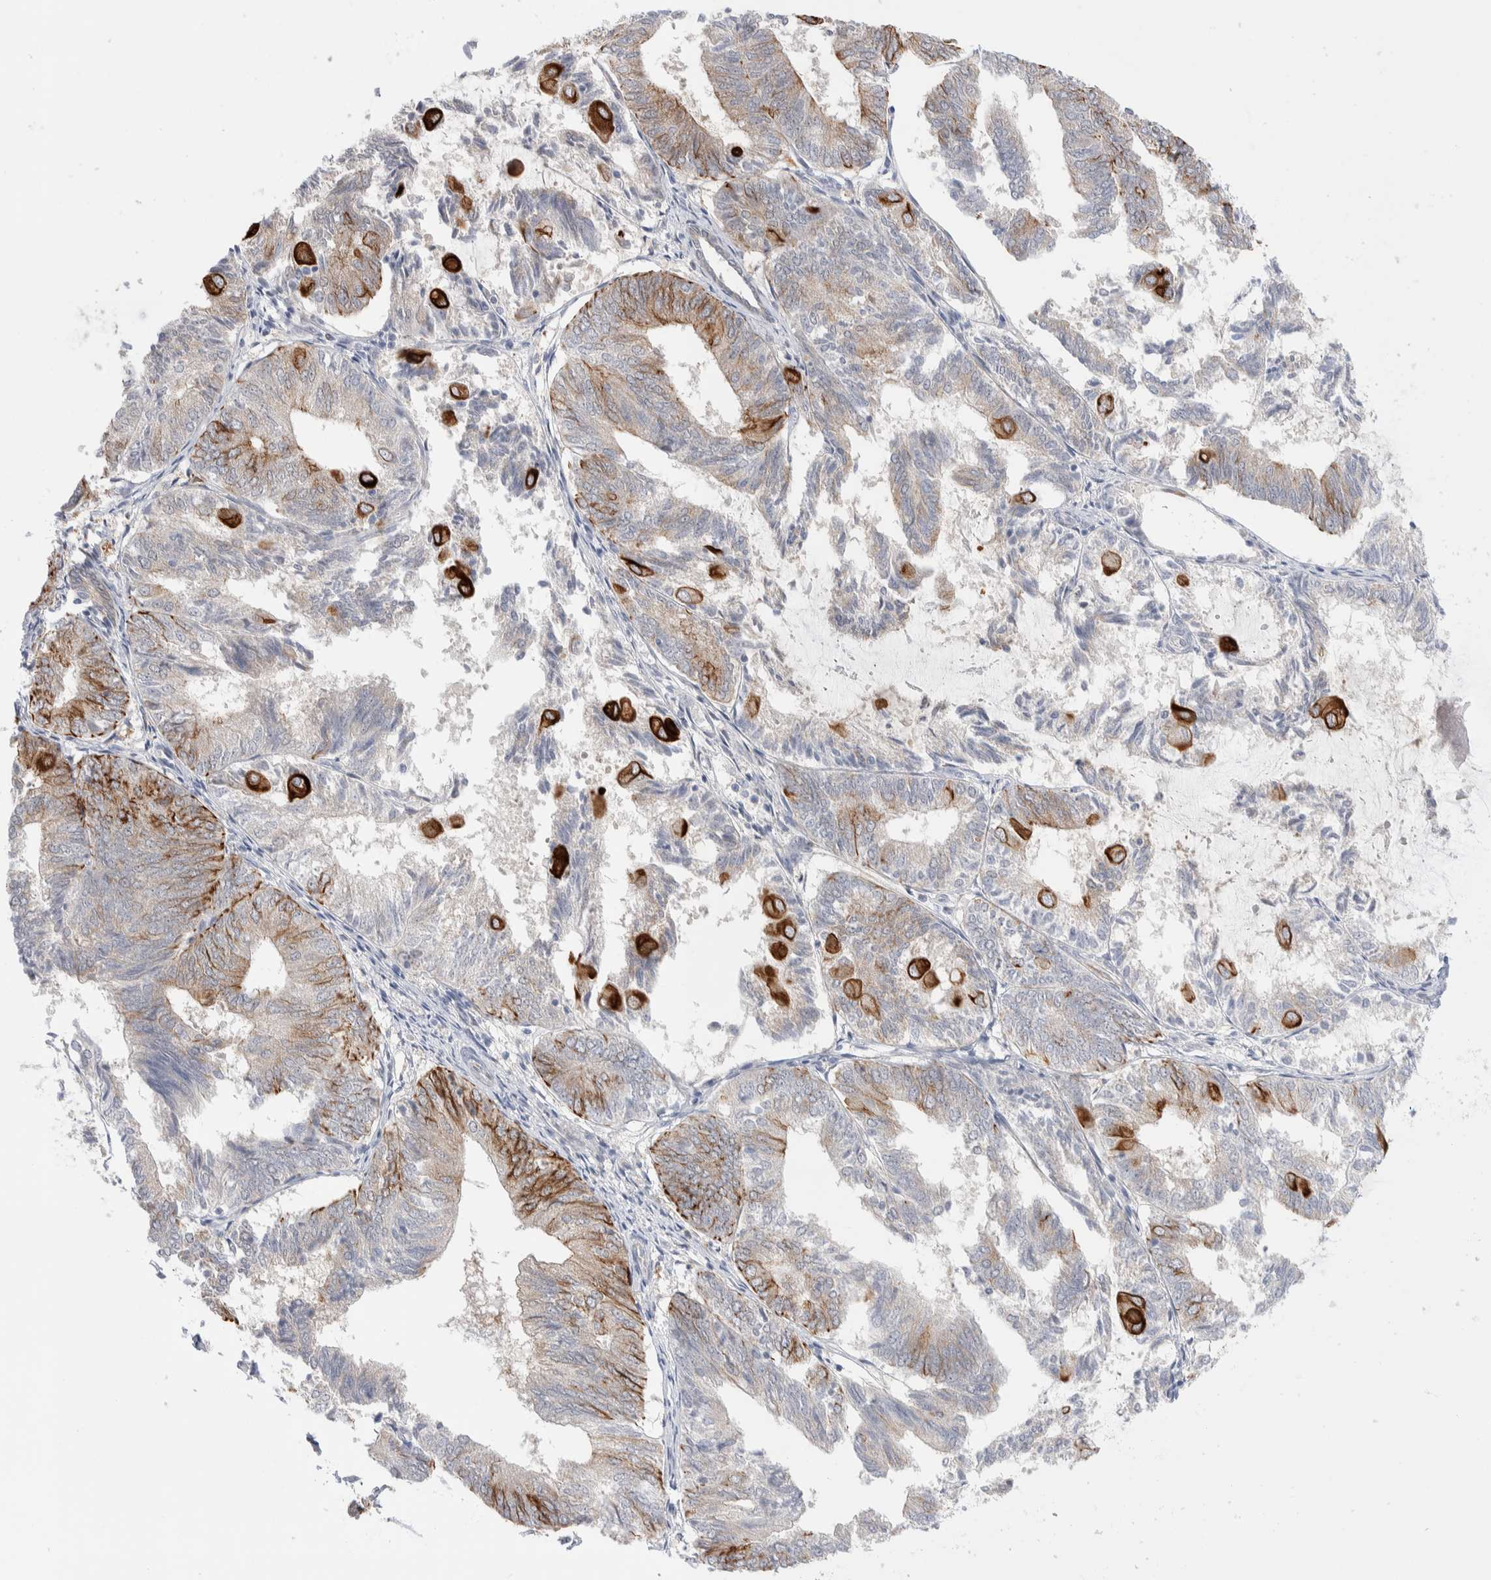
{"staining": {"intensity": "strong", "quantity": "25%-75%", "location": "cytoplasmic/membranous"}, "tissue": "endometrial cancer", "cell_type": "Tumor cells", "image_type": "cancer", "snomed": [{"axis": "morphology", "description": "Adenocarcinoma, NOS"}, {"axis": "topography", "description": "Endometrium"}], "caption": "Human adenocarcinoma (endometrial) stained for a protein (brown) demonstrates strong cytoplasmic/membranous positive expression in about 25%-75% of tumor cells.", "gene": "C1orf112", "patient": {"sex": "female", "age": 81}}